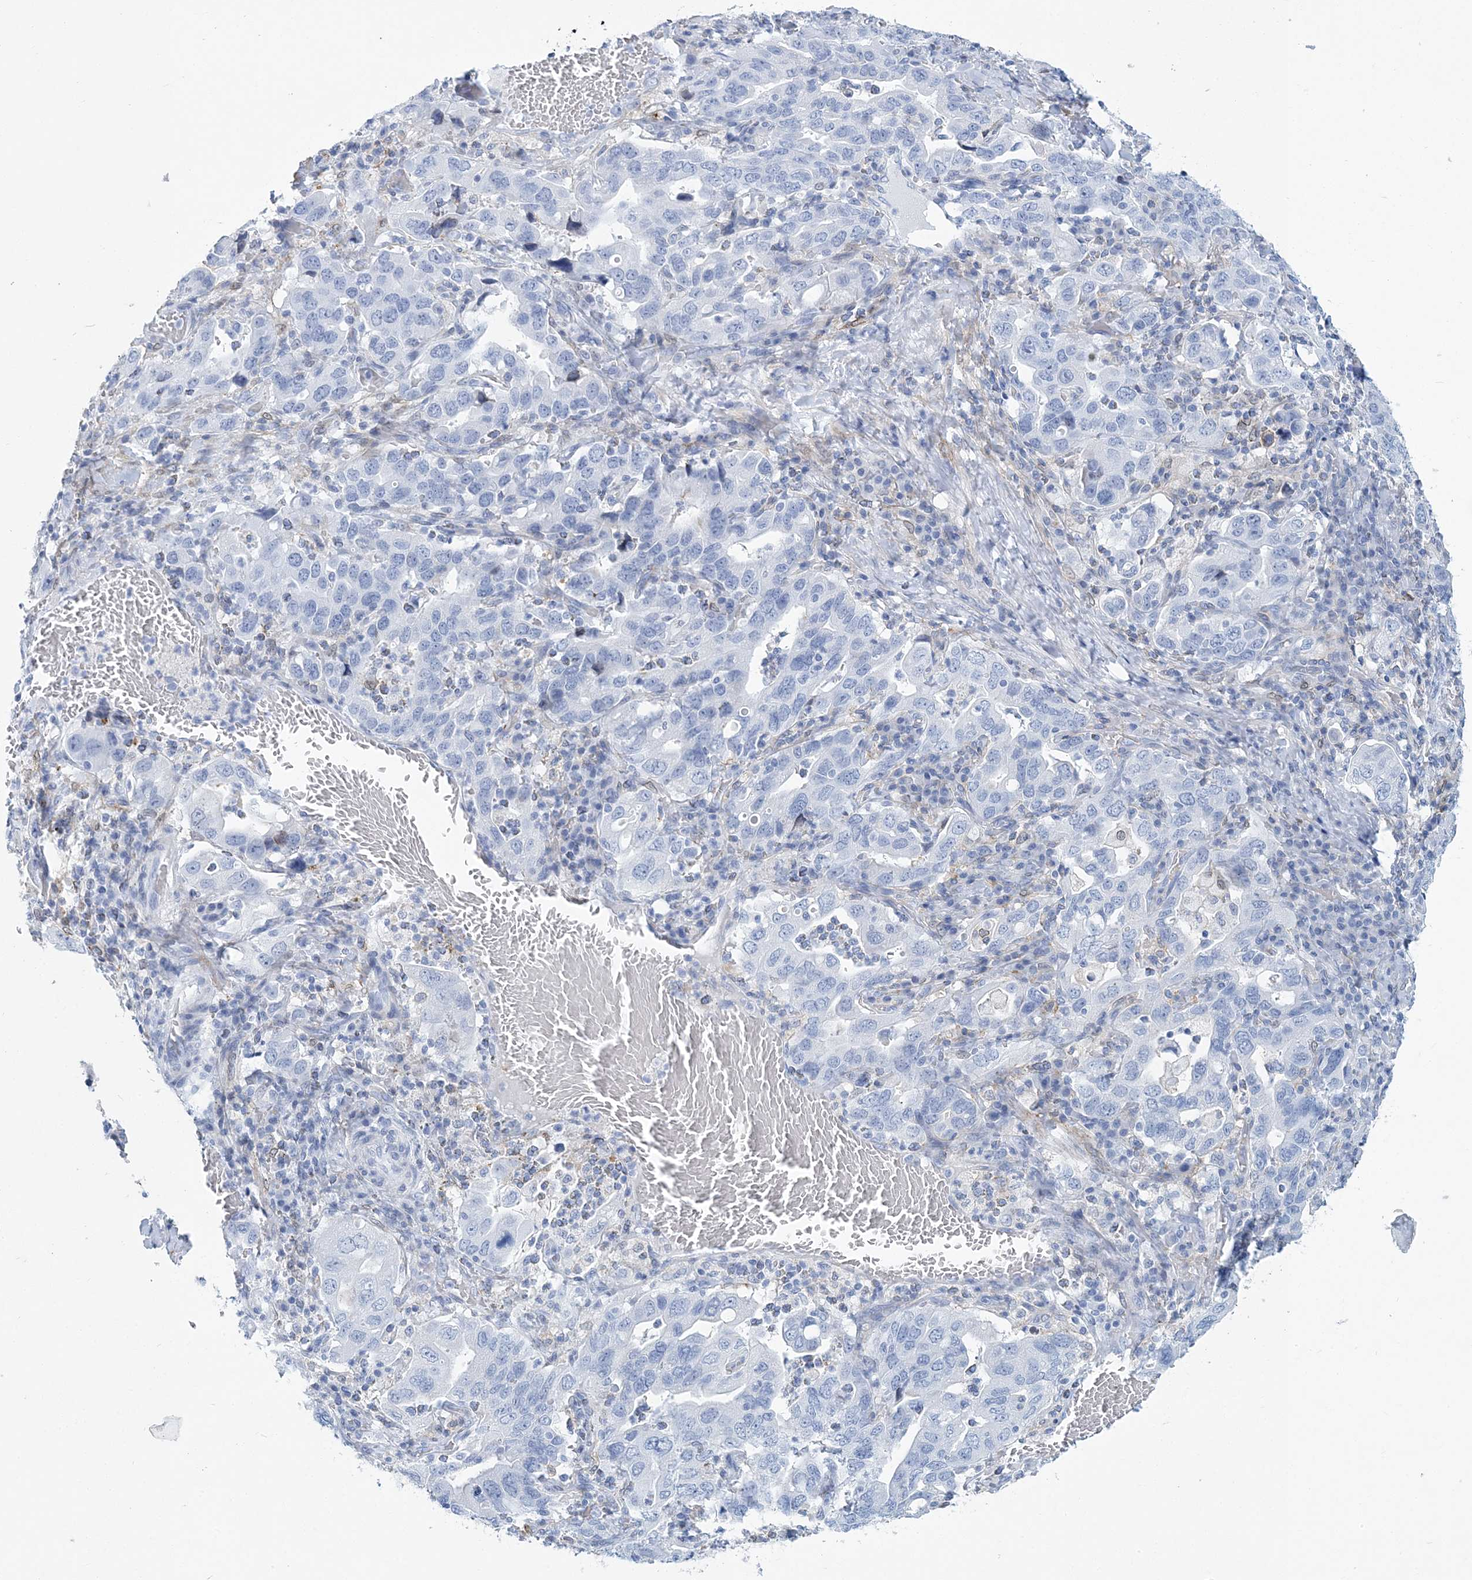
{"staining": {"intensity": "negative", "quantity": "none", "location": "none"}, "tissue": "stomach cancer", "cell_type": "Tumor cells", "image_type": "cancer", "snomed": [{"axis": "morphology", "description": "Adenocarcinoma, NOS"}, {"axis": "topography", "description": "Stomach, upper"}], "caption": "Immunohistochemistry (IHC) of stomach cancer (adenocarcinoma) displays no expression in tumor cells.", "gene": "NKX6-1", "patient": {"sex": "male", "age": 62}}